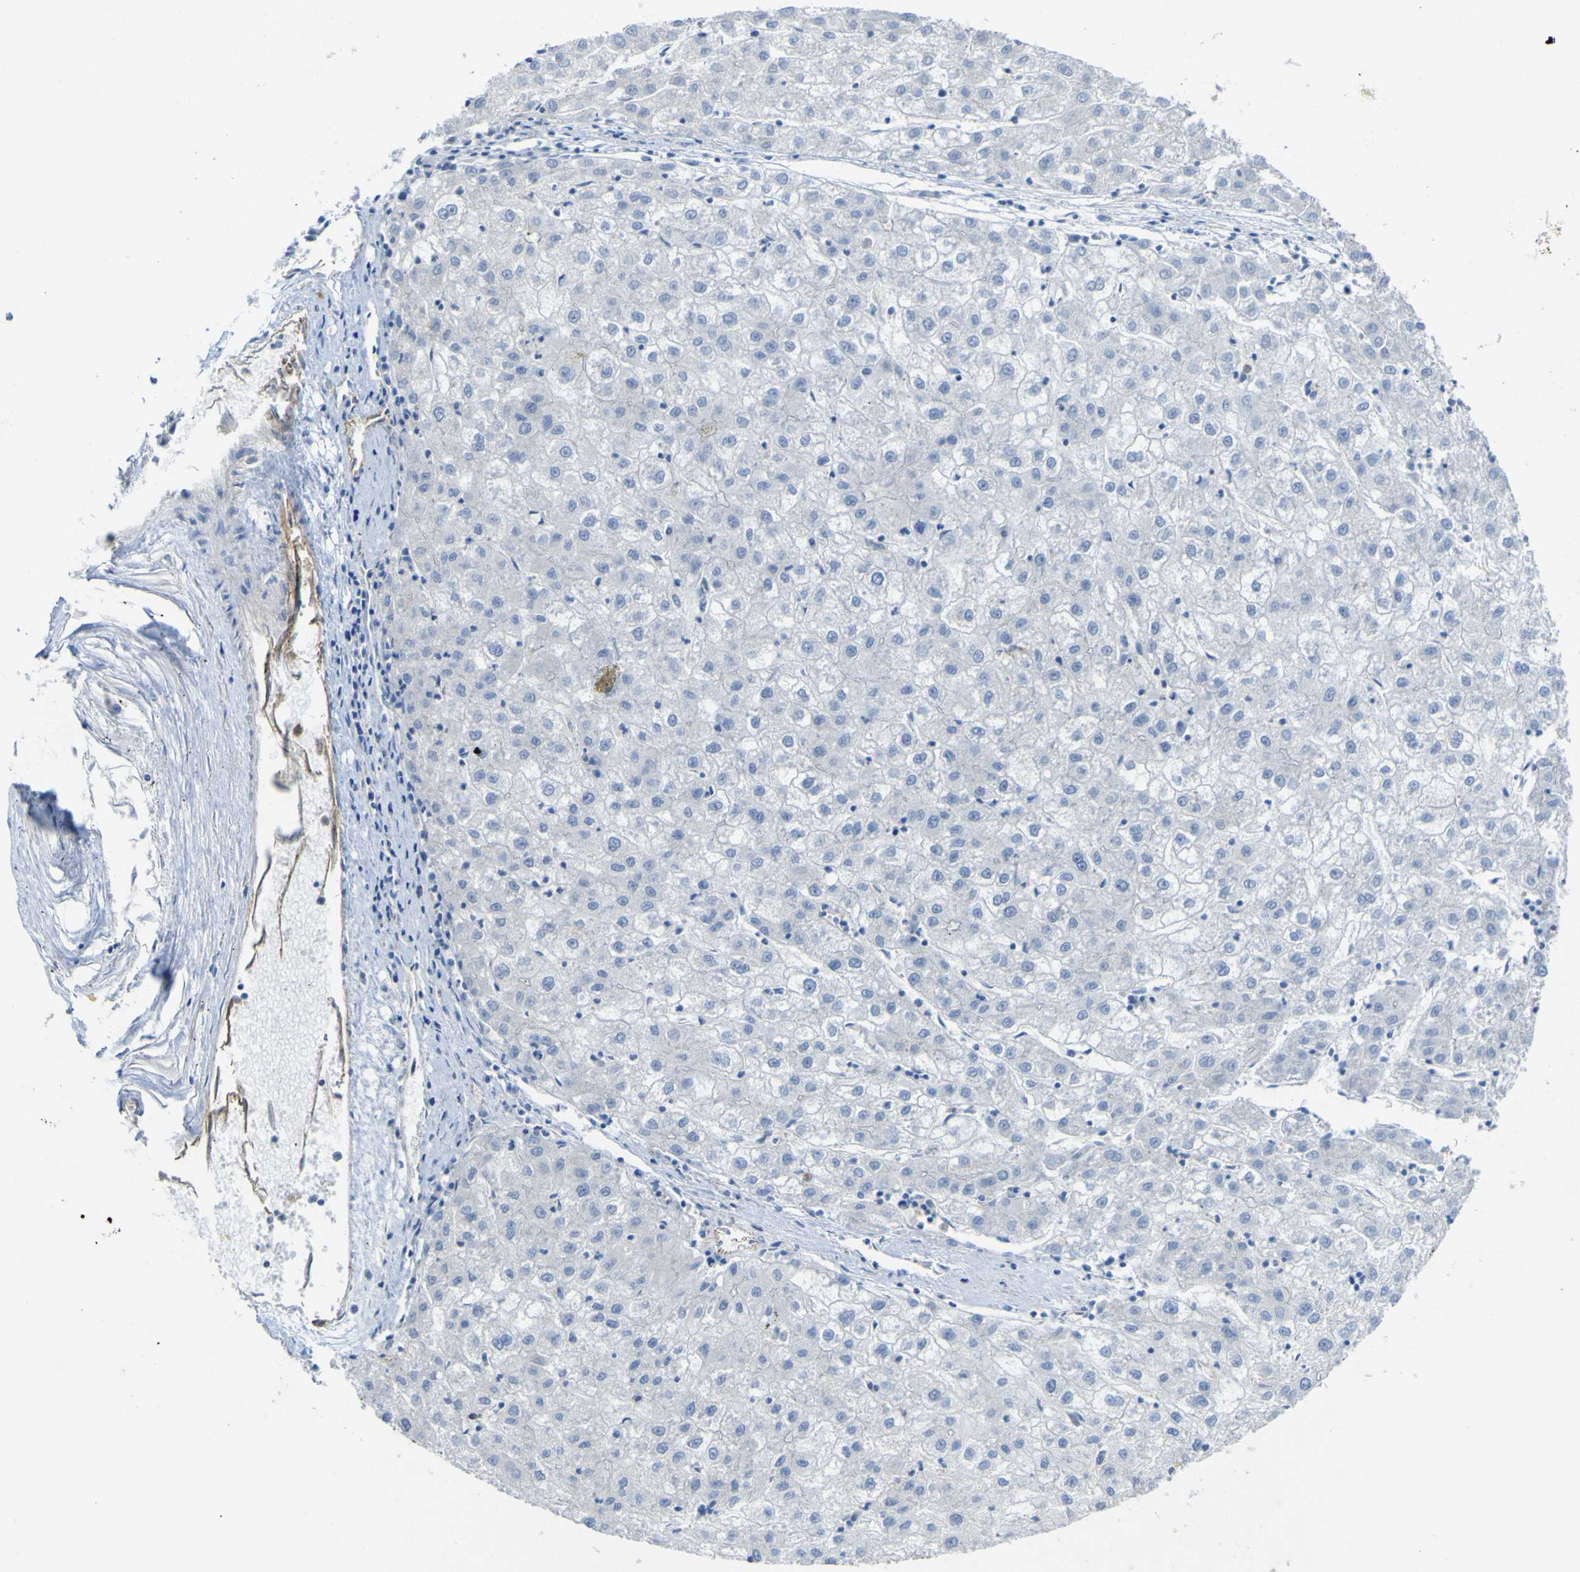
{"staining": {"intensity": "negative", "quantity": "none", "location": "none"}, "tissue": "liver cancer", "cell_type": "Tumor cells", "image_type": "cancer", "snomed": [{"axis": "morphology", "description": "Carcinoma, Hepatocellular, NOS"}, {"axis": "topography", "description": "Liver"}], "caption": "Liver hepatocellular carcinoma was stained to show a protein in brown. There is no significant expression in tumor cells.", "gene": "CD93", "patient": {"sex": "male", "age": 72}}